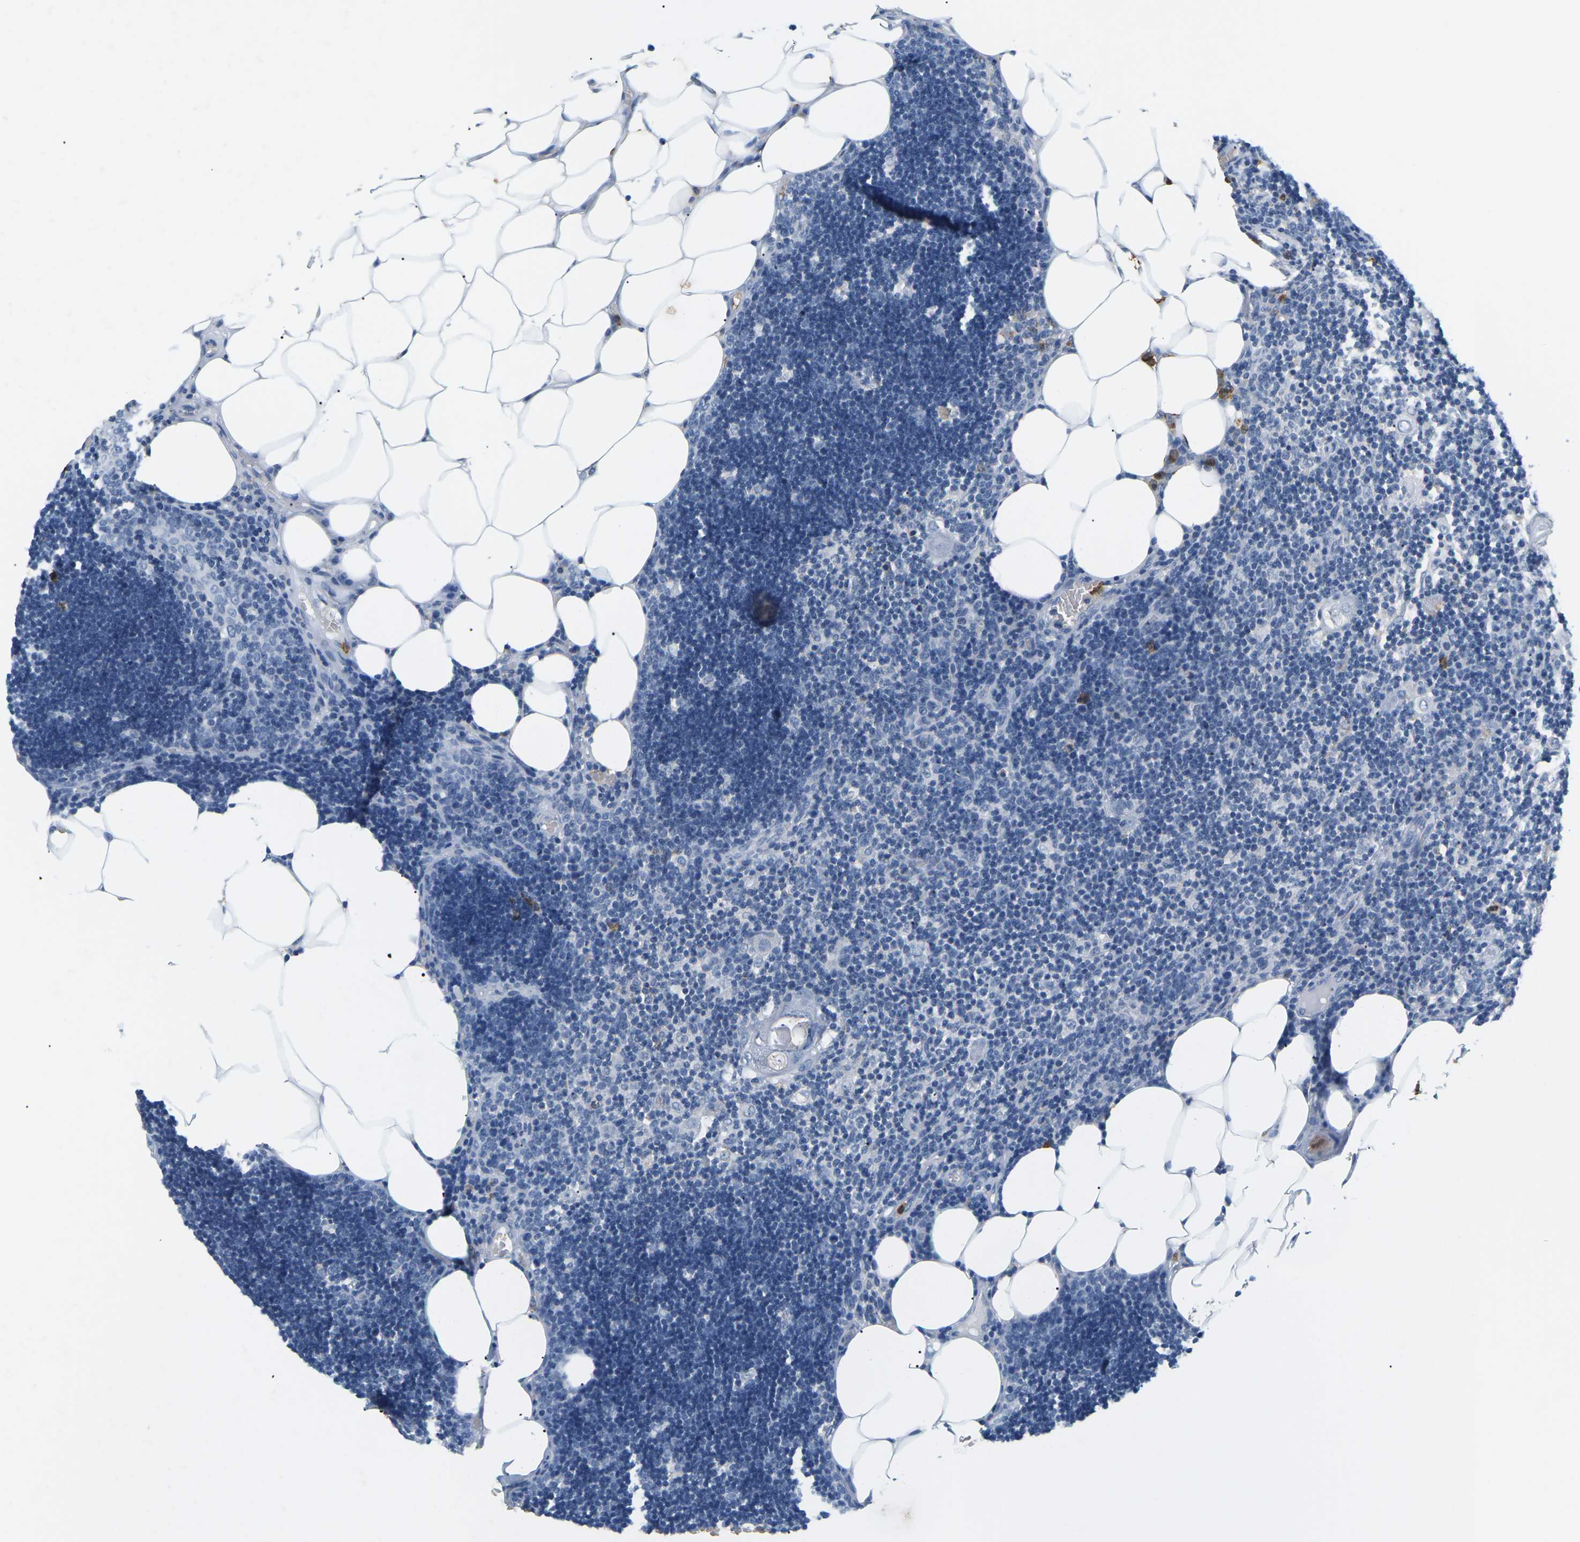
{"staining": {"intensity": "negative", "quantity": "none", "location": "none"}, "tissue": "lymph node", "cell_type": "Germinal center cells", "image_type": "normal", "snomed": [{"axis": "morphology", "description": "Normal tissue, NOS"}, {"axis": "topography", "description": "Lymph node"}], "caption": "High power microscopy image of an immunohistochemistry histopathology image of normal lymph node, revealing no significant expression in germinal center cells. The staining is performed using DAB brown chromogen with nuclei counter-stained in using hematoxylin.", "gene": "ADM", "patient": {"sex": "male", "age": 33}}